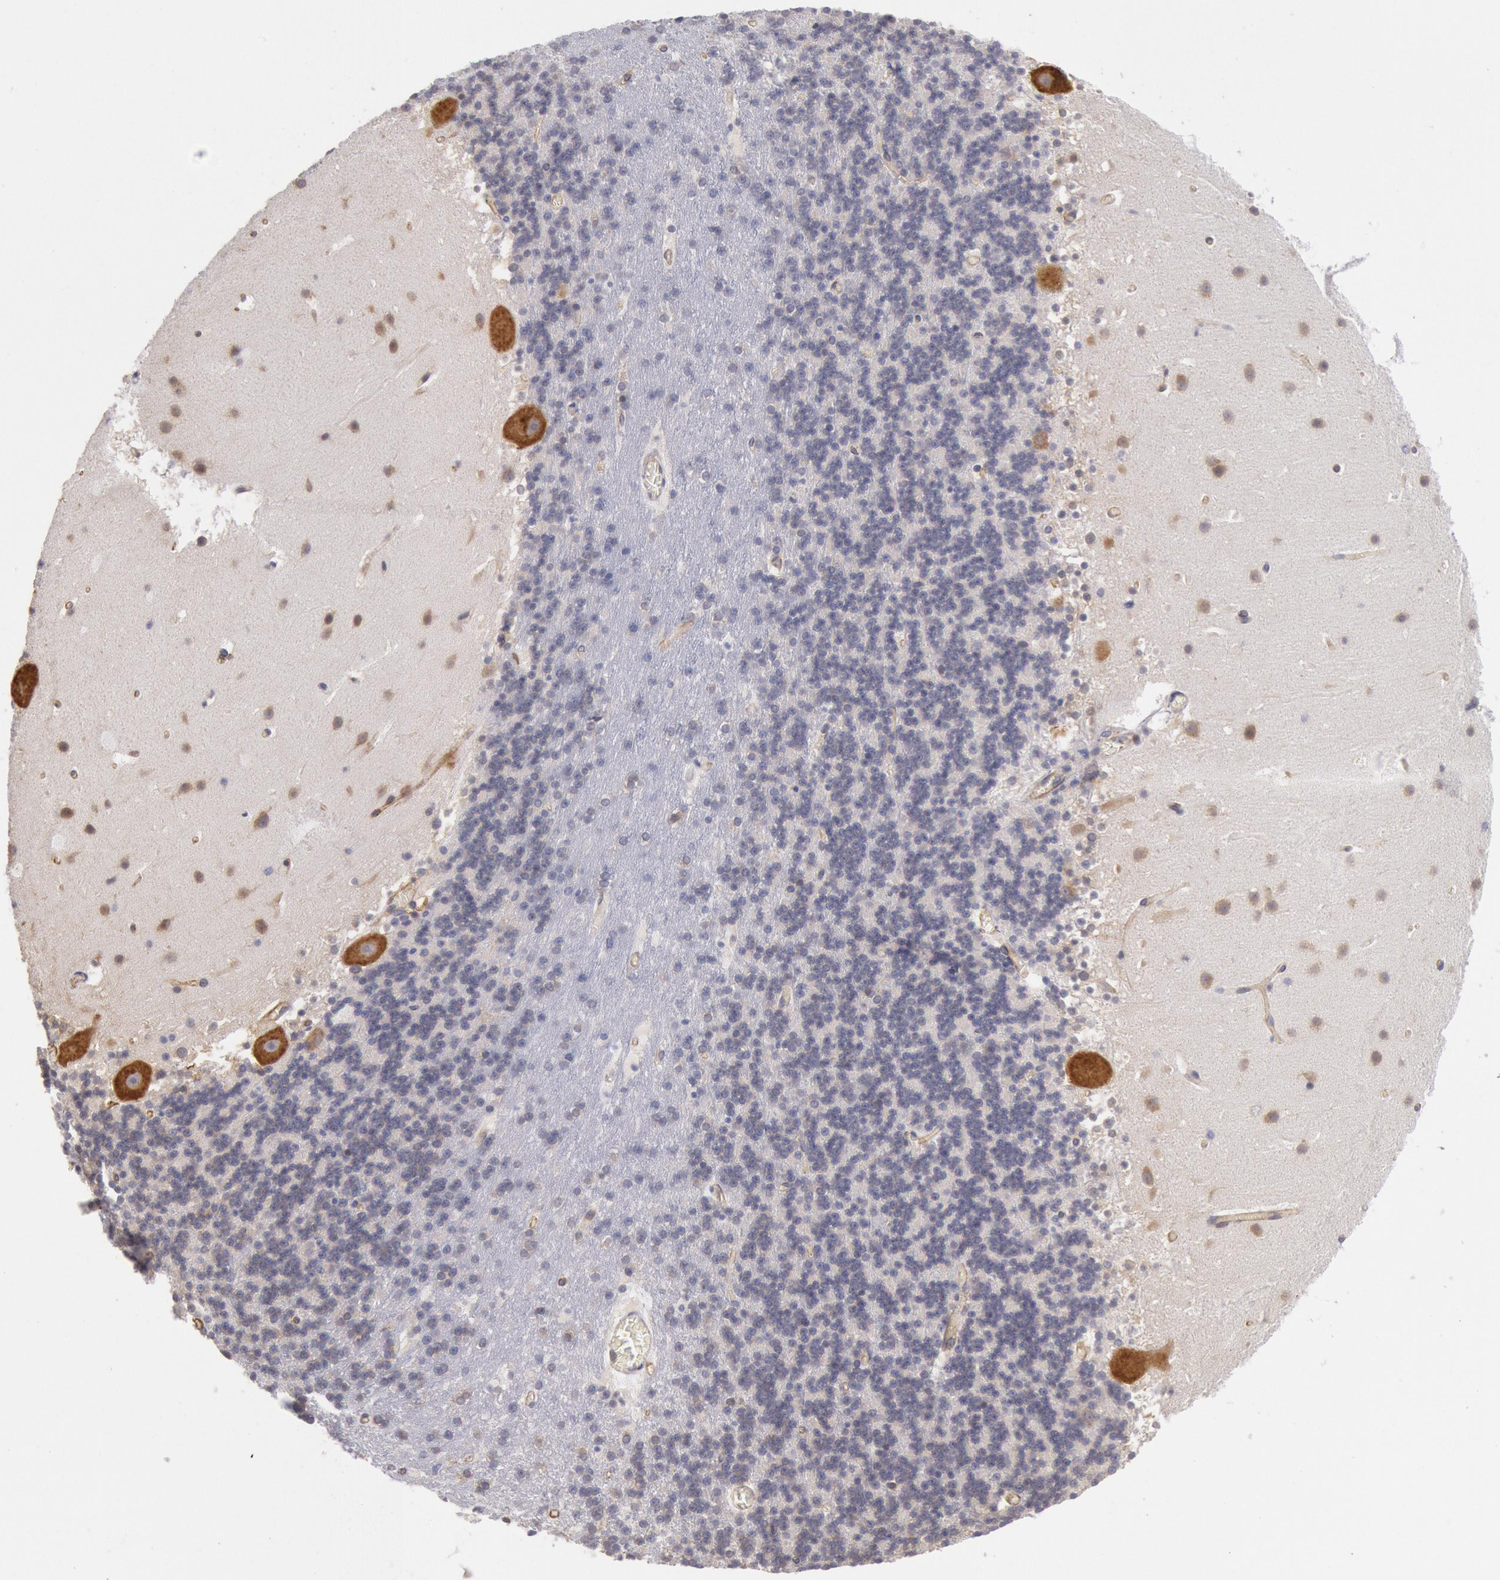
{"staining": {"intensity": "weak", "quantity": "25%-75%", "location": "cytoplasmic/membranous"}, "tissue": "cerebellum", "cell_type": "Cells in granular layer", "image_type": "normal", "snomed": [{"axis": "morphology", "description": "Normal tissue, NOS"}, {"axis": "topography", "description": "Cerebellum"}], "caption": "Cerebellum stained with a protein marker displays weak staining in cells in granular layer.", "gene": "DRG1", "patient": {"sex": "male", "age": 45}}